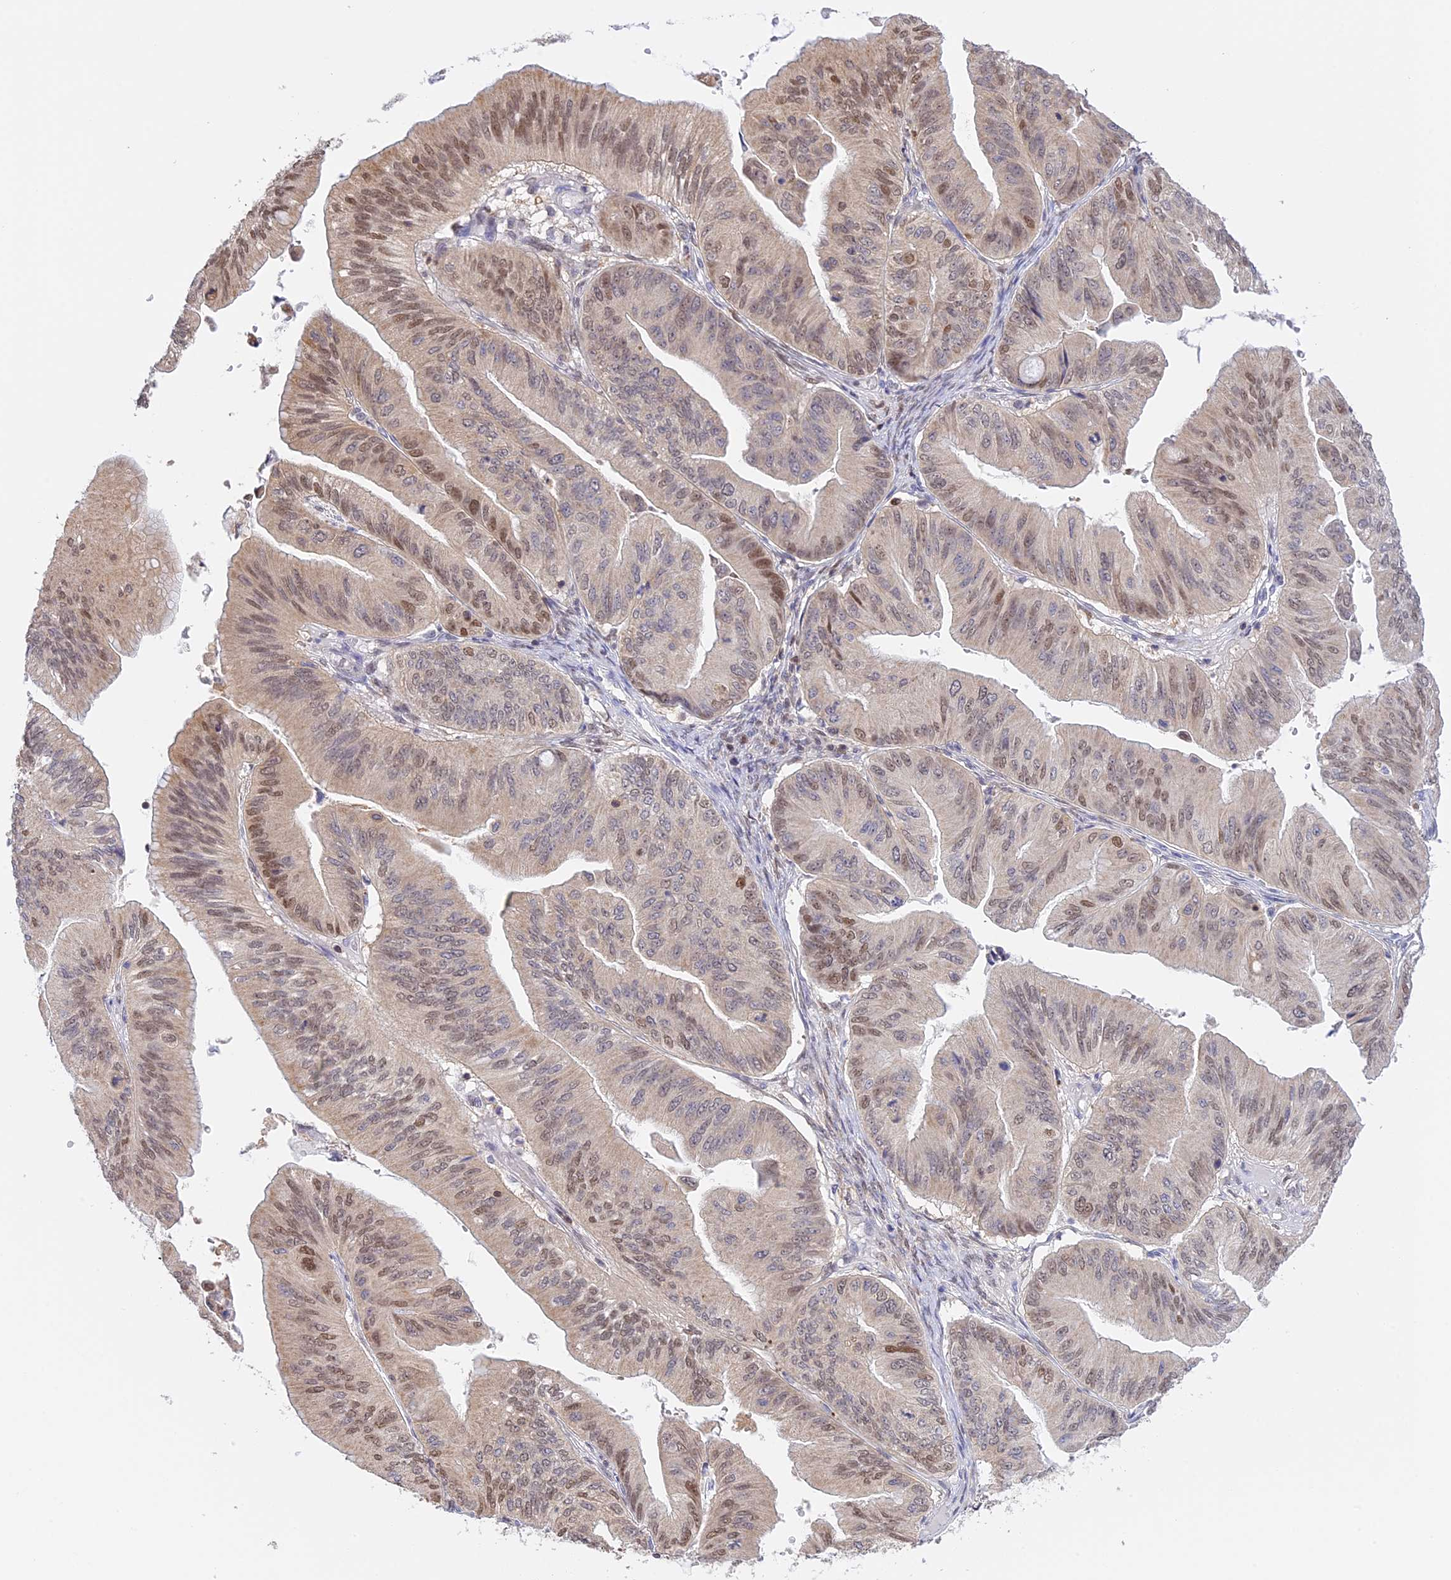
{"staining": {"intensity": "moderate", "quantity": "<25%", "location": "nuclear"}, "tissue": "ovarian cancer", "cell_type": "Tumor cells", "image_type": "cancer", "snomed": [{"axis": "morphology", "description": "Cystadenocarcinoma, mucinous, NOS"}, {"axis": "topography", "description": "Ovary"}], "caption": "Tumor cells display low levels of moderate nuclear expression in about <25% of cells in human ovarian mucinous cystadenocarcinoma.", "gene": "IZUMO2", "patient": {"sex": "female", "age": 61}}